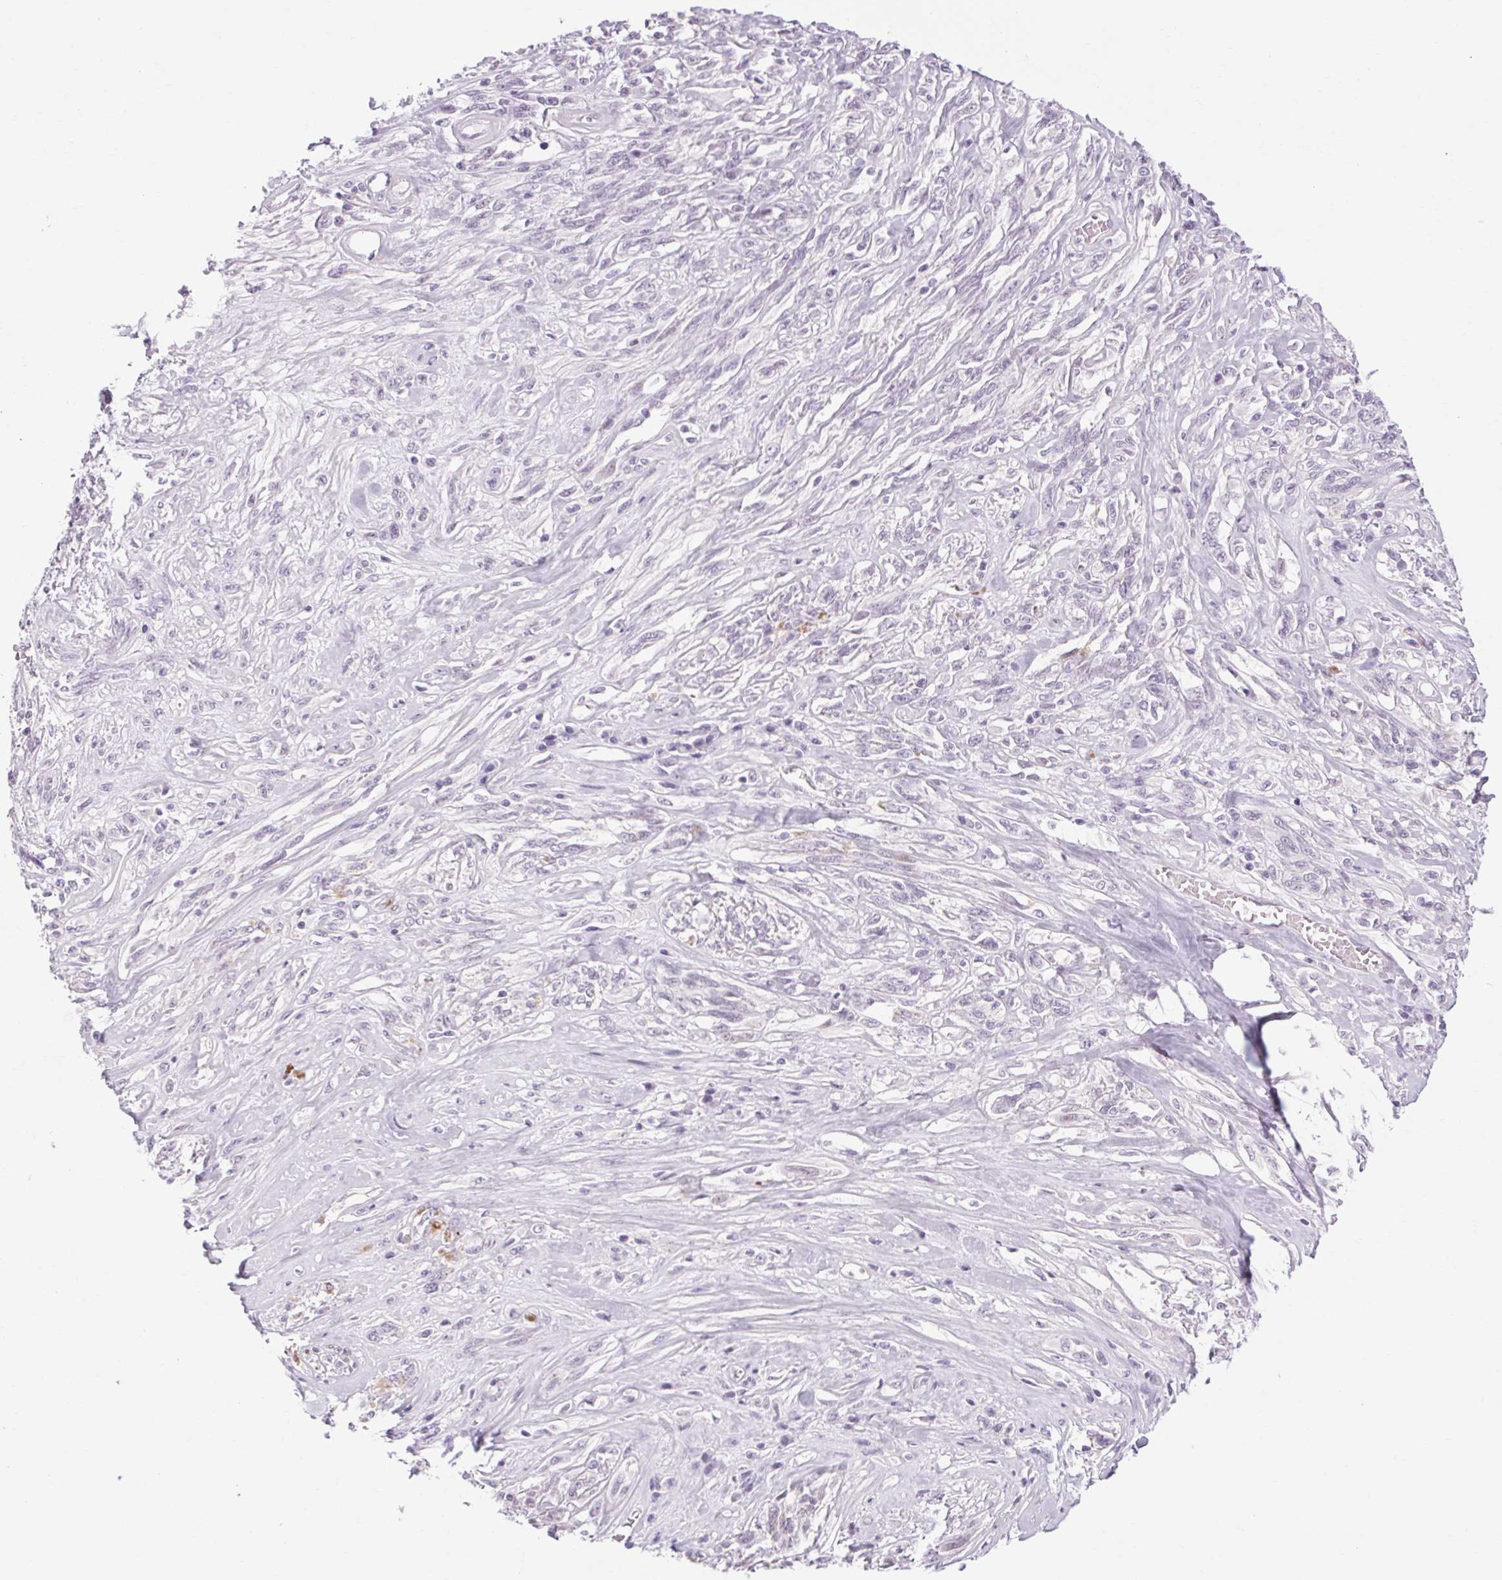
{"staining": {"intensity": "negative", "quantity": "none", "location": "none"}, "tissue": "melanoma", "cell_type": "Tumor cells", "image_type": "cancer", "snomed": [{"axis": "morphology", "description": "Malignant melanoma, NOS"}, {"axis": "topography", "description": "Skin"}], "caption": "Human melanoma stained for a protein using IHC displays no expression in tumor cells.", "gene": "POMC", "patient": {"sex": "female", "age": 91}}